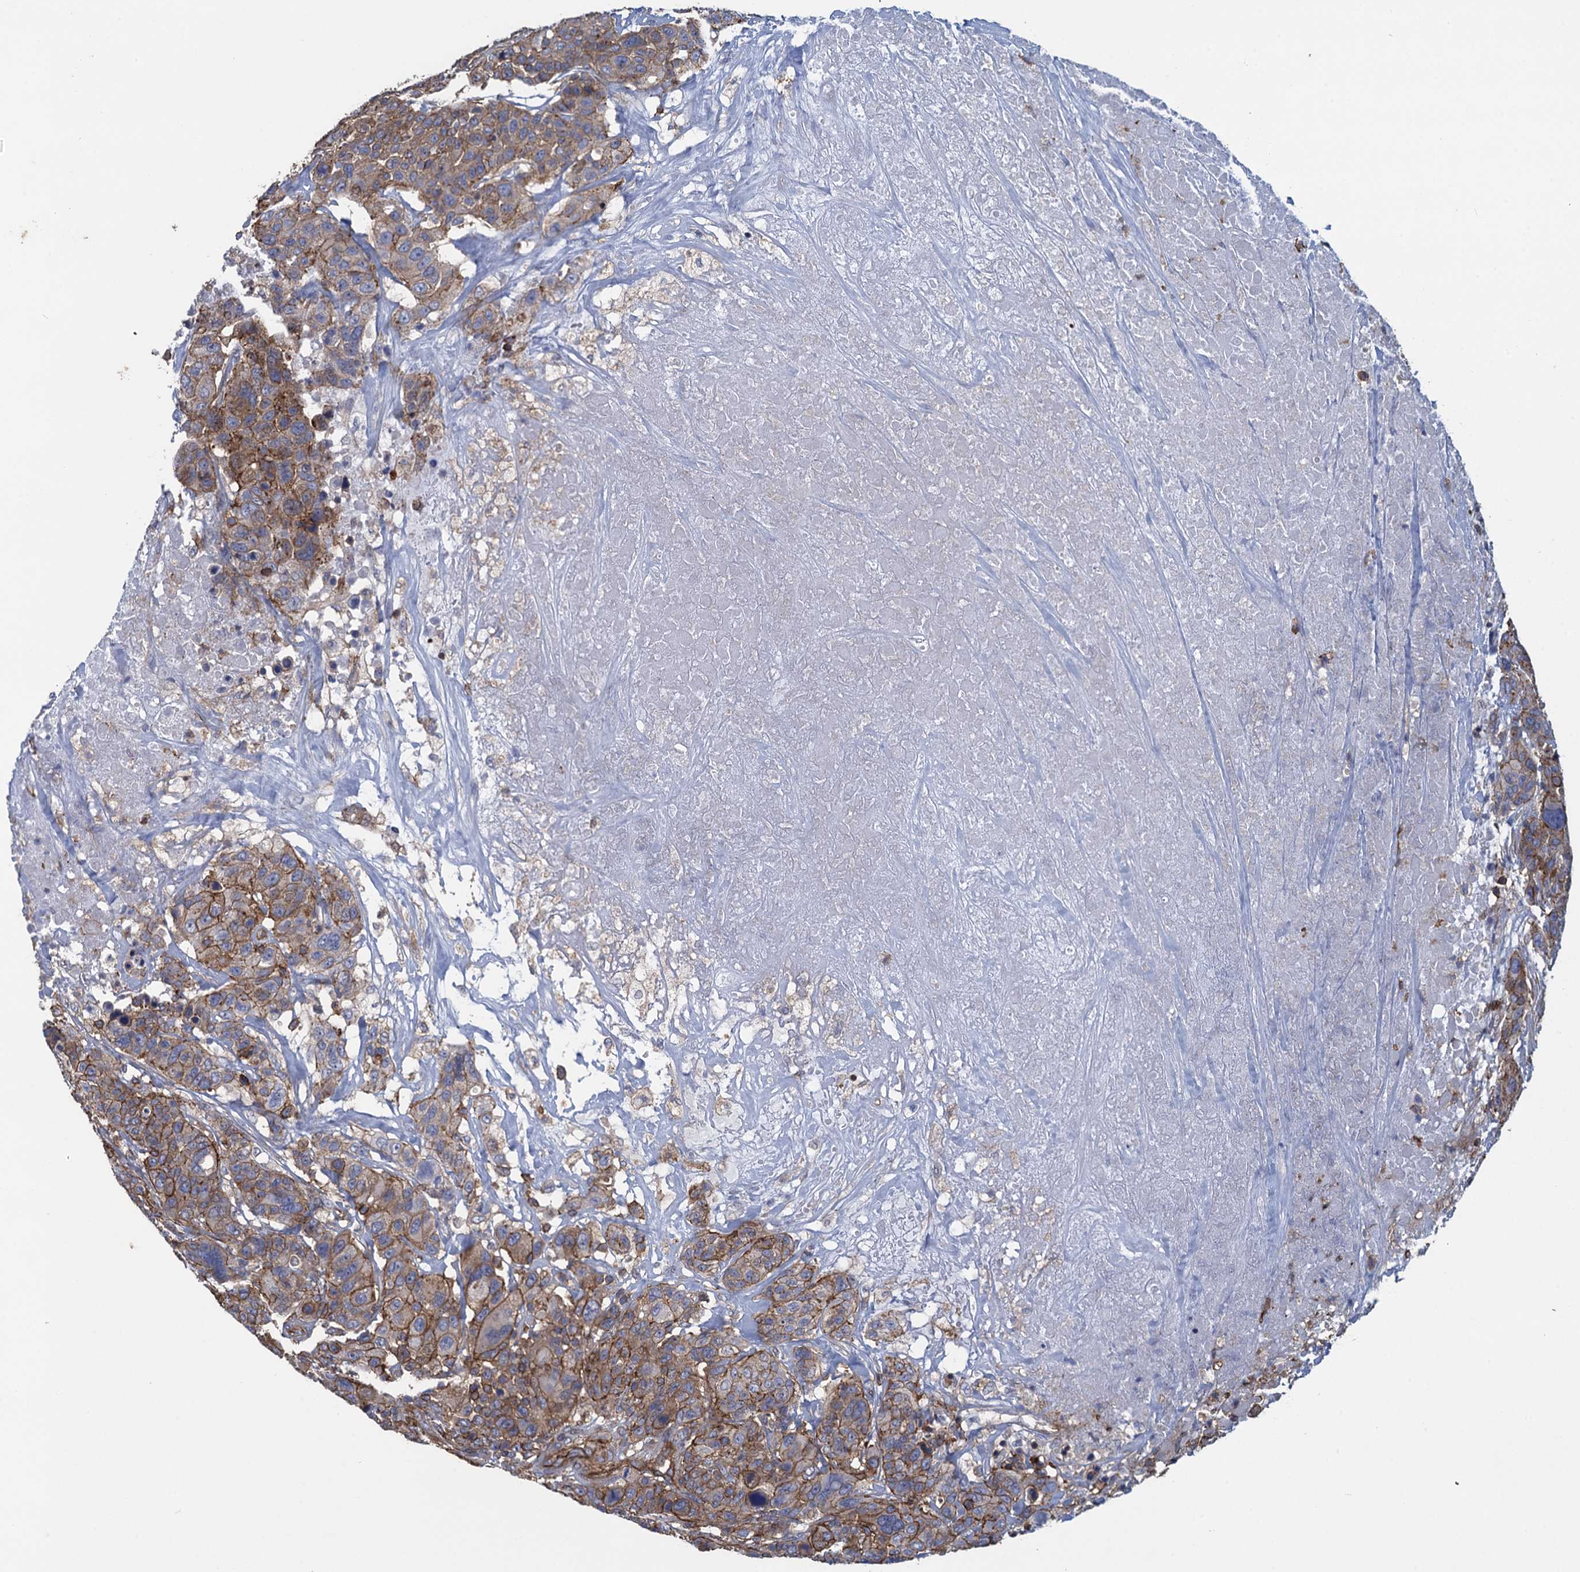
{"staining": {"intensity": "moderate", "quantity": "25%-75%", "location": "cytoplasmic/membranous"}, "tissue": "breast cancer", "cell_type": "Tumor cells", "image_type": "cancer", "snomed": [{"axis": "morphology", "description": "Duct carcinoma"}, {"axis": "topography", "description": "Breast"}], "caption": "A brown stain highlights moderate cytoplasmic/membranous expression of a protein in human invasive ductal carcinoma (breast) tumor cells.", "gene": "PROSER2", "patient": {"sex": "female", "age": 37}}